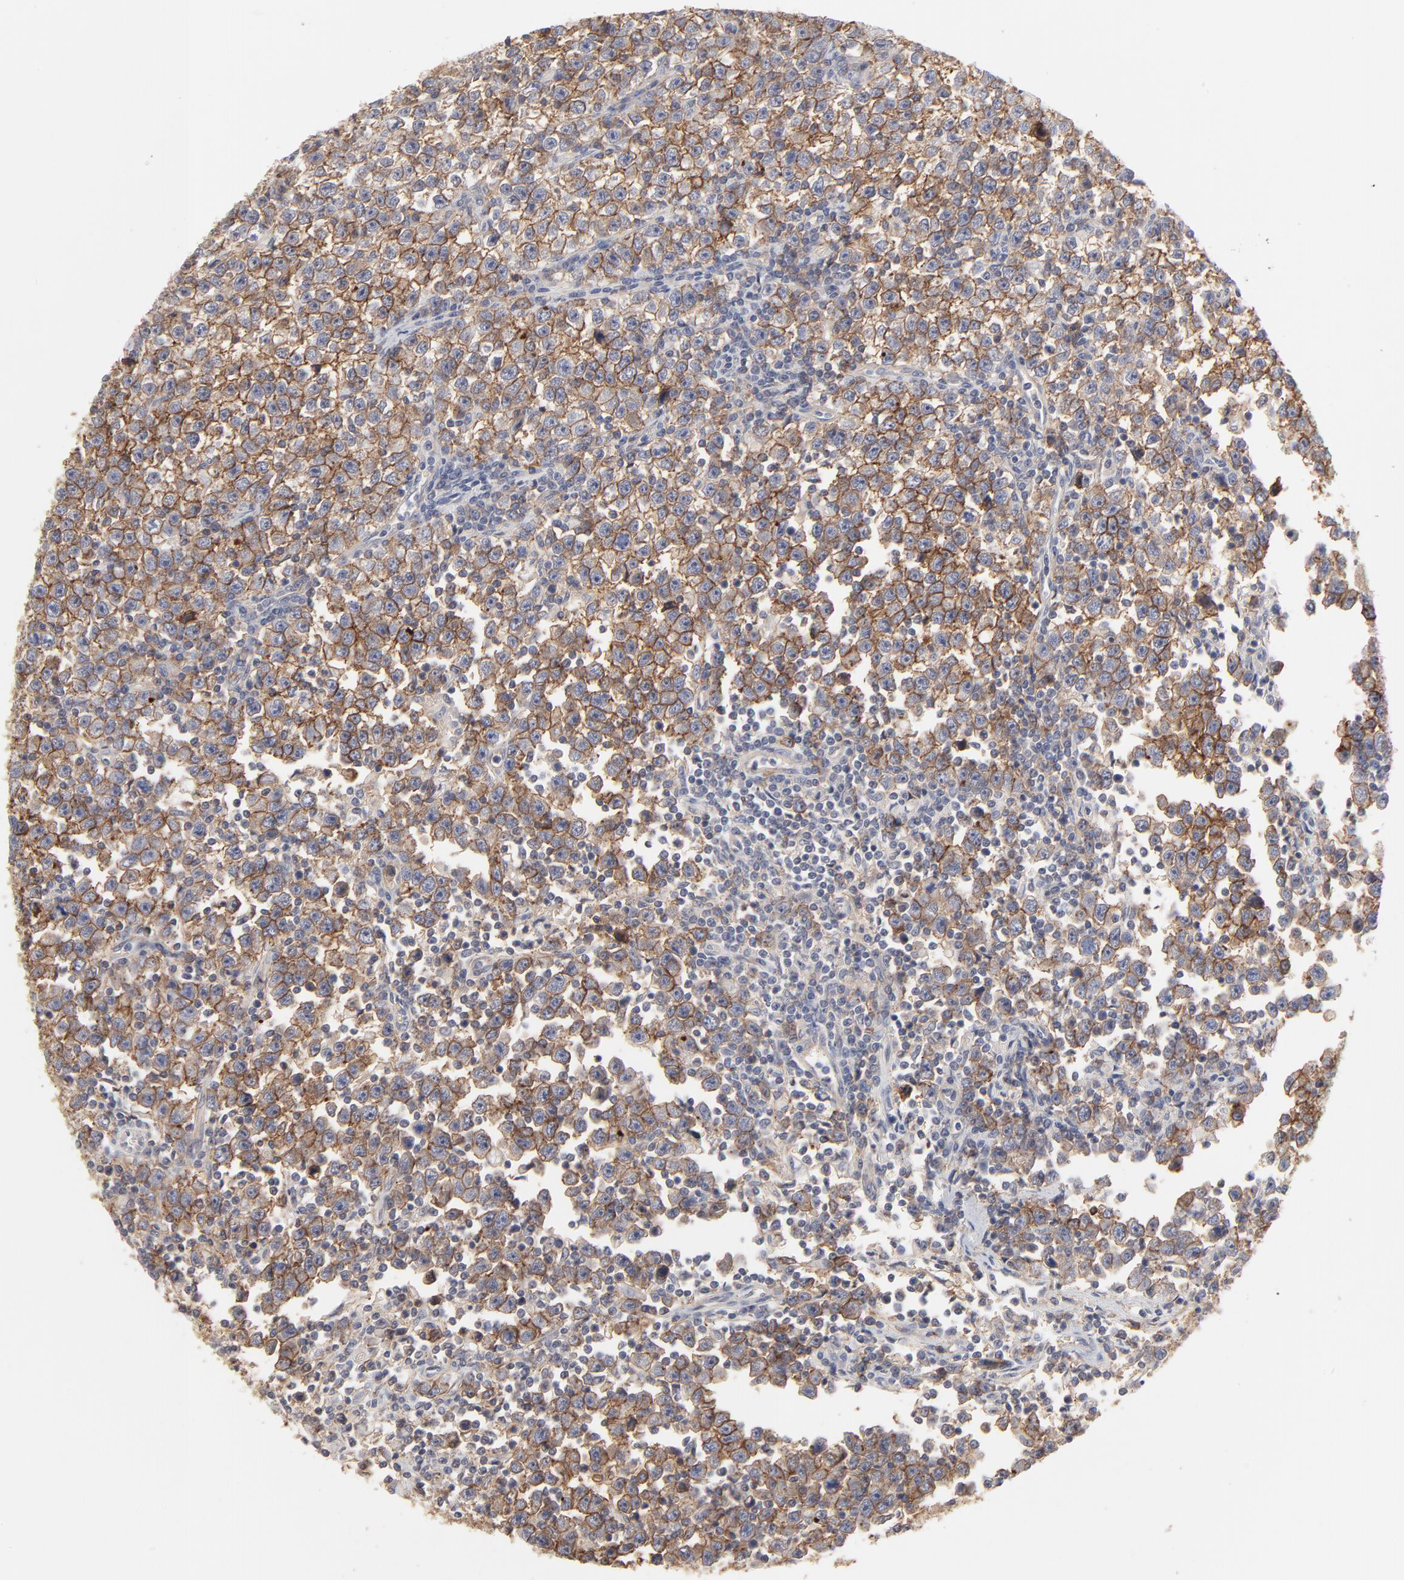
{"staining": {"intensity": "moderate", "quantity": ">75%", "location": "cytoplasmic/membranous"}, "tissue": "testis cancer", "cell_type": "Tumor cells", "image_type": "cancer", "snomed": [{"axis": "morphology", "description": "Seminoma, NOS"}, {"axis": "topography", "description": "Testis"}], "caption": "Human testis cancer stained with a protein marker reveals moderate staining in tumor cells.", "gene": "SLC16A1", "patient": {"sex": "male", "age": 43}}